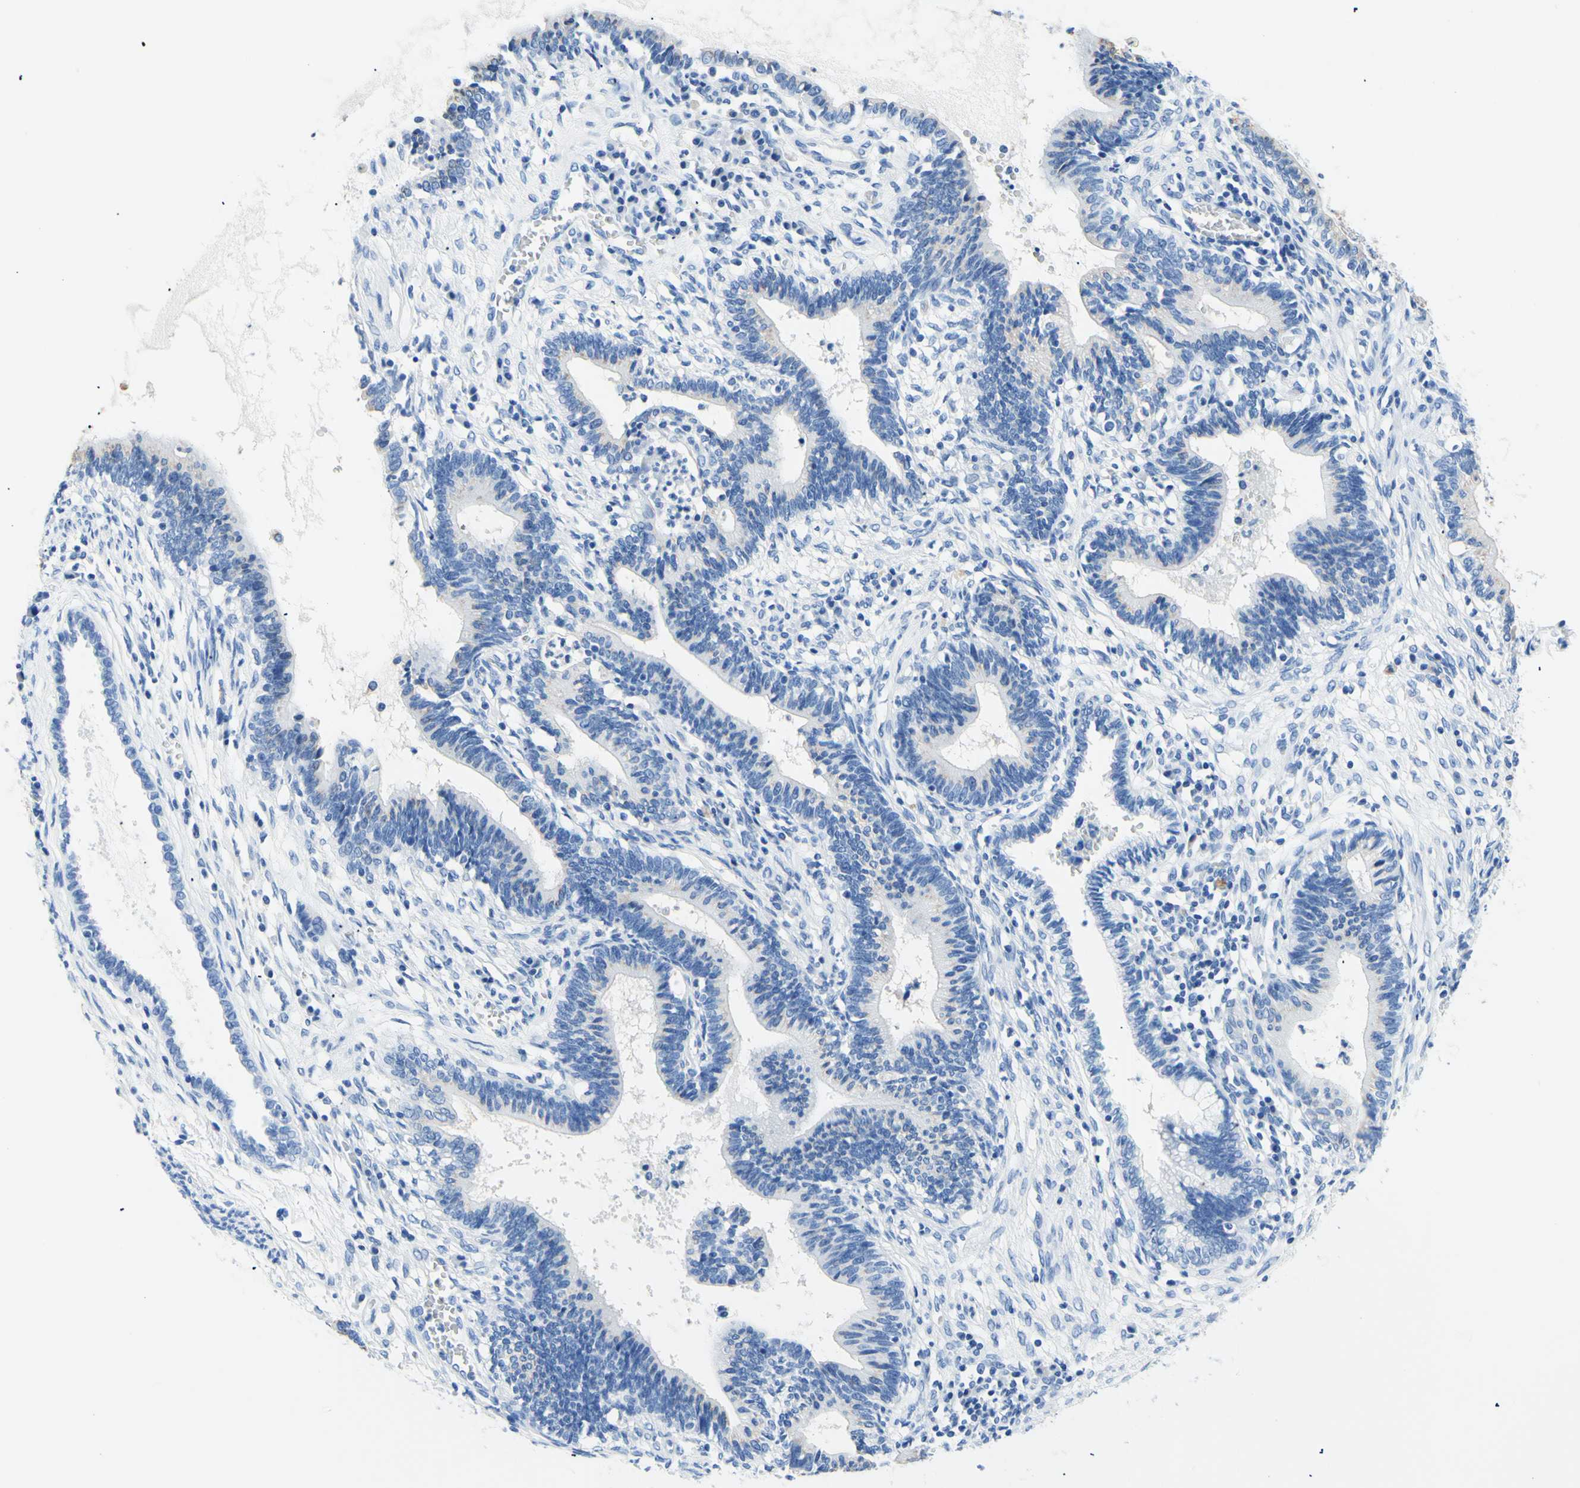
{"staining": {"intensity": "negative", "quantity": "none", "location": "none"}, "tissue": "cervical cancer", "cell_type": "Tumor cells", "image_type": "cancer", "snomed": [{"axis": "morphology", "description": "Adenocarcinoma, NOS"}, {"axis": "topography", "description": "Cervix"}], "caption": "DAB immunohistochemical staining of cervical cancer demonstrates no significant staining in tumor cells.", "gene": "MYH2", "patient": {"sex": "female", "age": 44}}